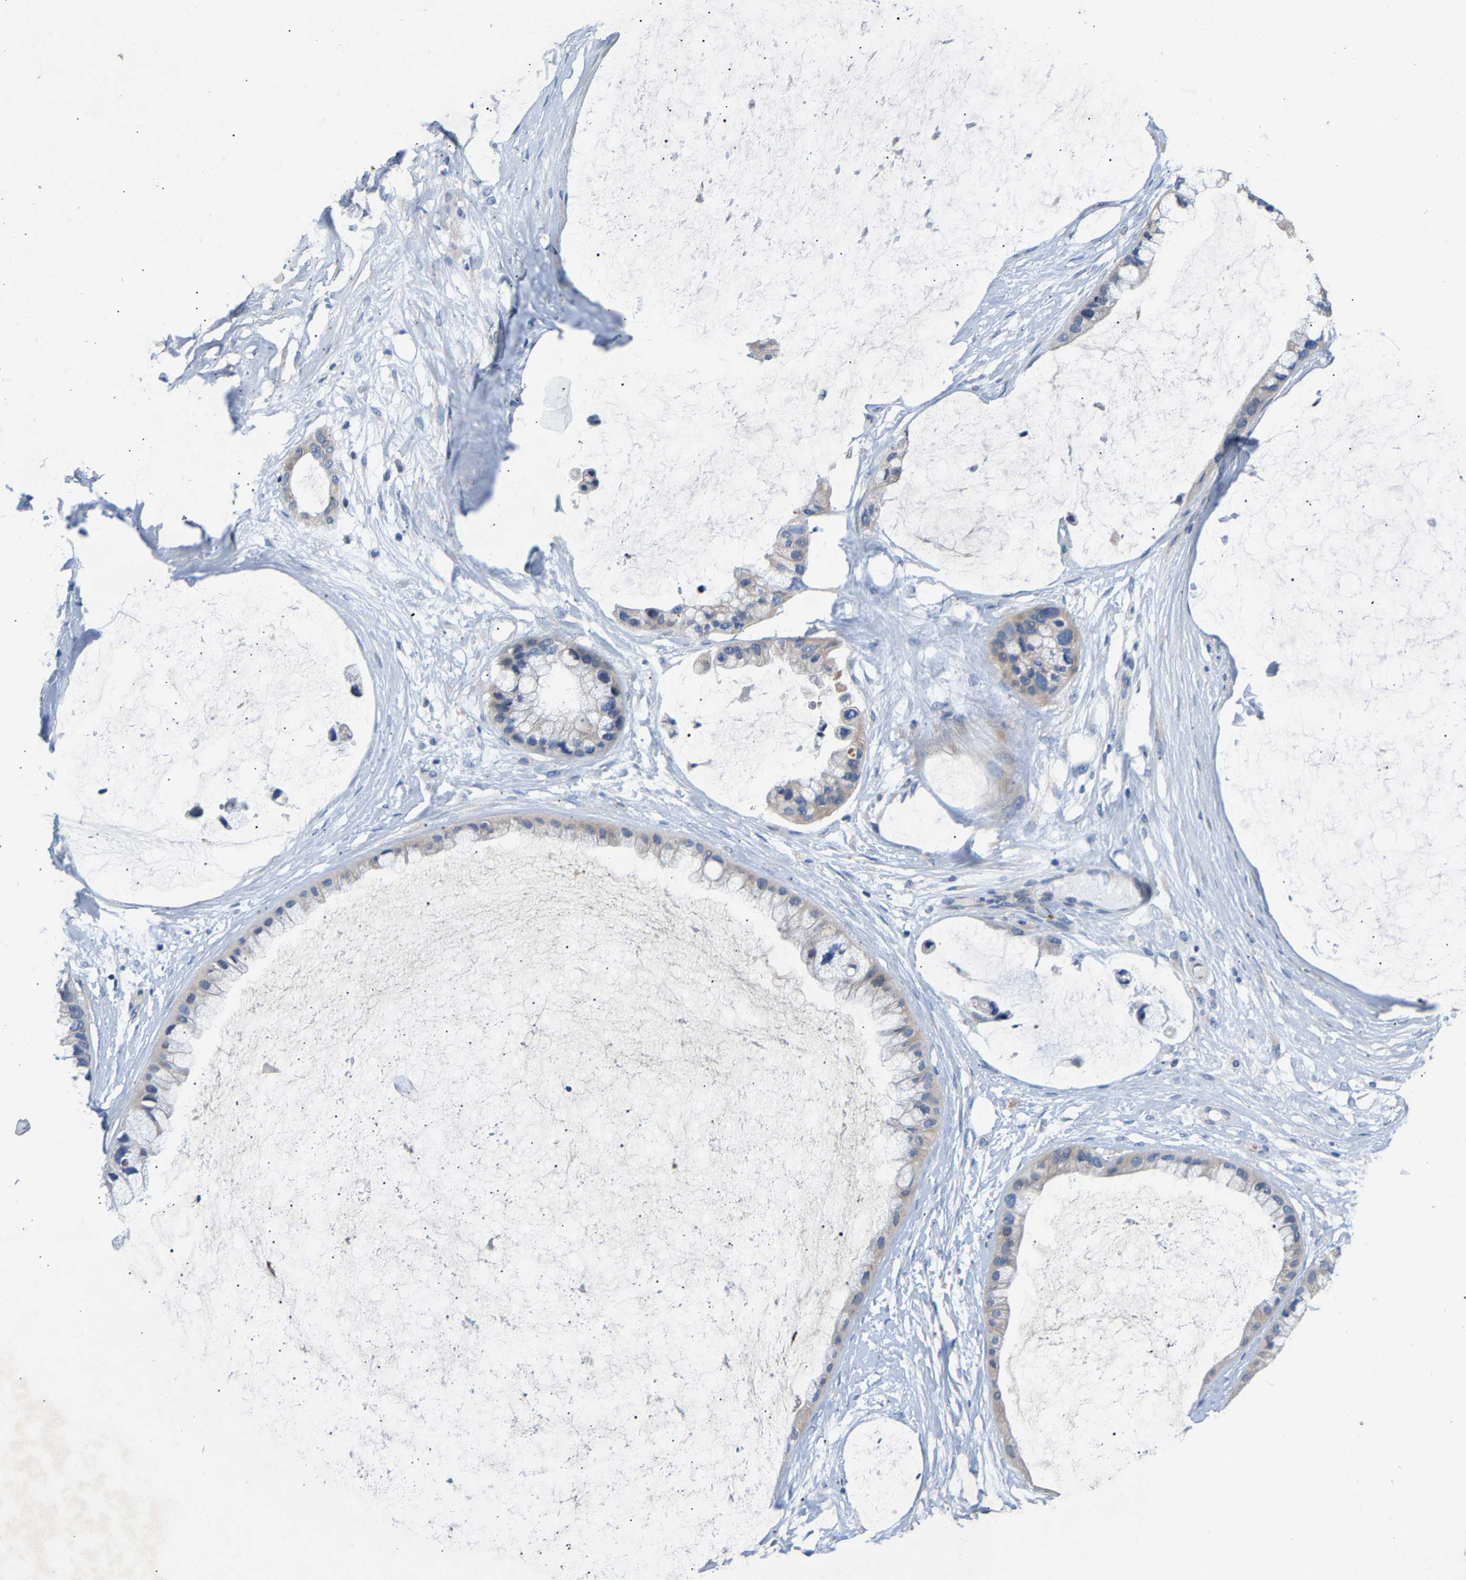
{"staining": {"intensity": "negative", "quantity": "none", "location": "none"}, "tissue": "ovarian cancer", "cell_type": "Tumor cells", "image_type": "cancer", "snomed": [{"axis": "morphology", "description": "Cystadenocarcinoma, mucinous, NOS"}, {"axis": "topography", "description": "Ovary"}], "caption": "A high-resolution histopathology image shows immunohistochemistry staining of ovarian cancer (mucinous cystadenocarcinoma), which shows no significant staining in tumor cells.", "gene": "CCDC171", "patient": {"sex": "female", "age": 39}}